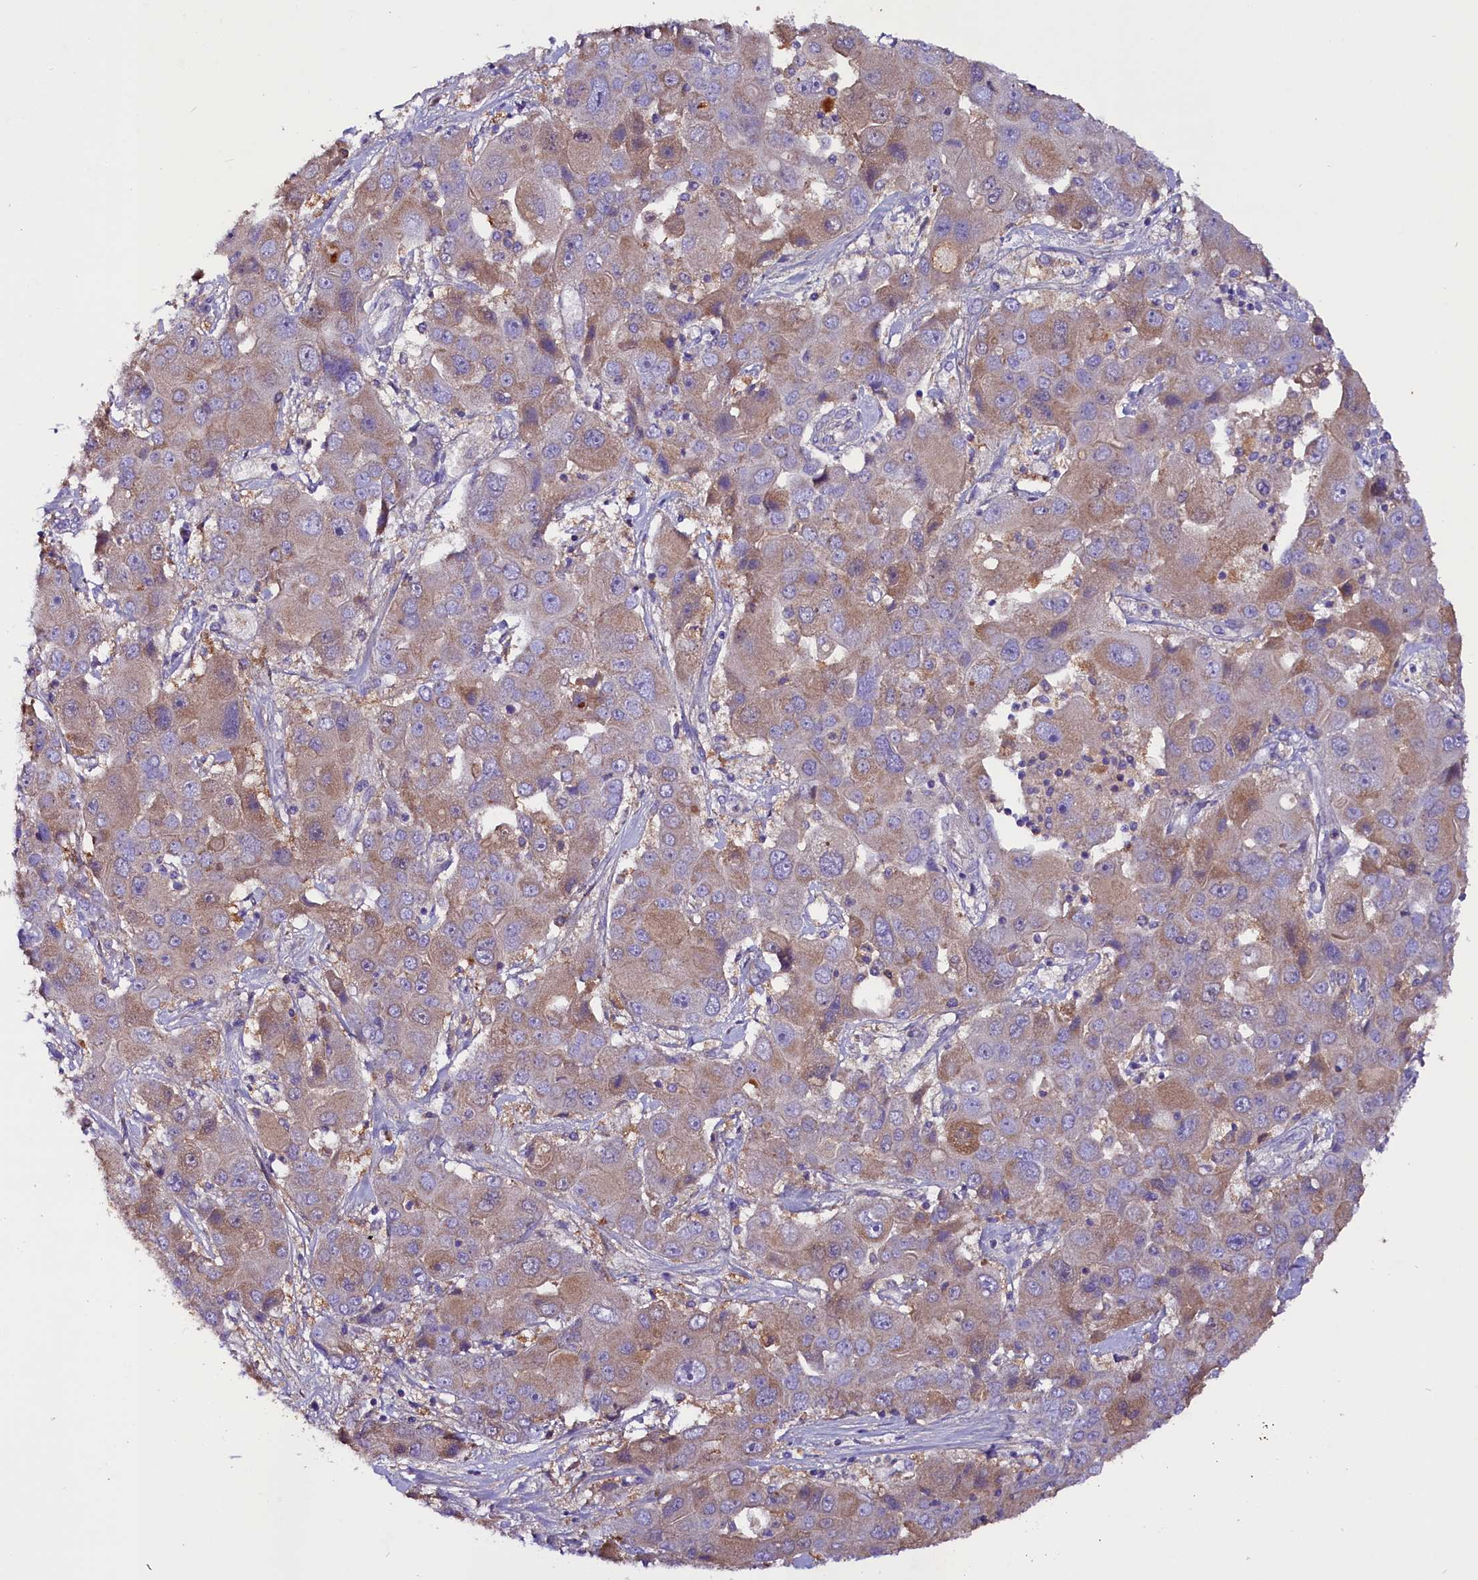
{"staining": {"intensity": "moderate", "quantity": ">75%", "location": "cytoplasmic/membranous"}, "tissue": "liver cancer", "cell_type": "Tumor cells", "image_type": "cancer", "snomed": [{"axis": "morphology", "description": "Cholangiocarcinoma"}, {"axis": "topography", "description": "Liver"}], "caption": "A histopathology image showing moderate cytoplasmic/membranous expression in approximately >75% of tumor cells in liver cholangiocarcinoma, as visualized by brown immunohistochemical staining.", "gene": "SIX5", "patient": {"sex": "male", "age": 67}}